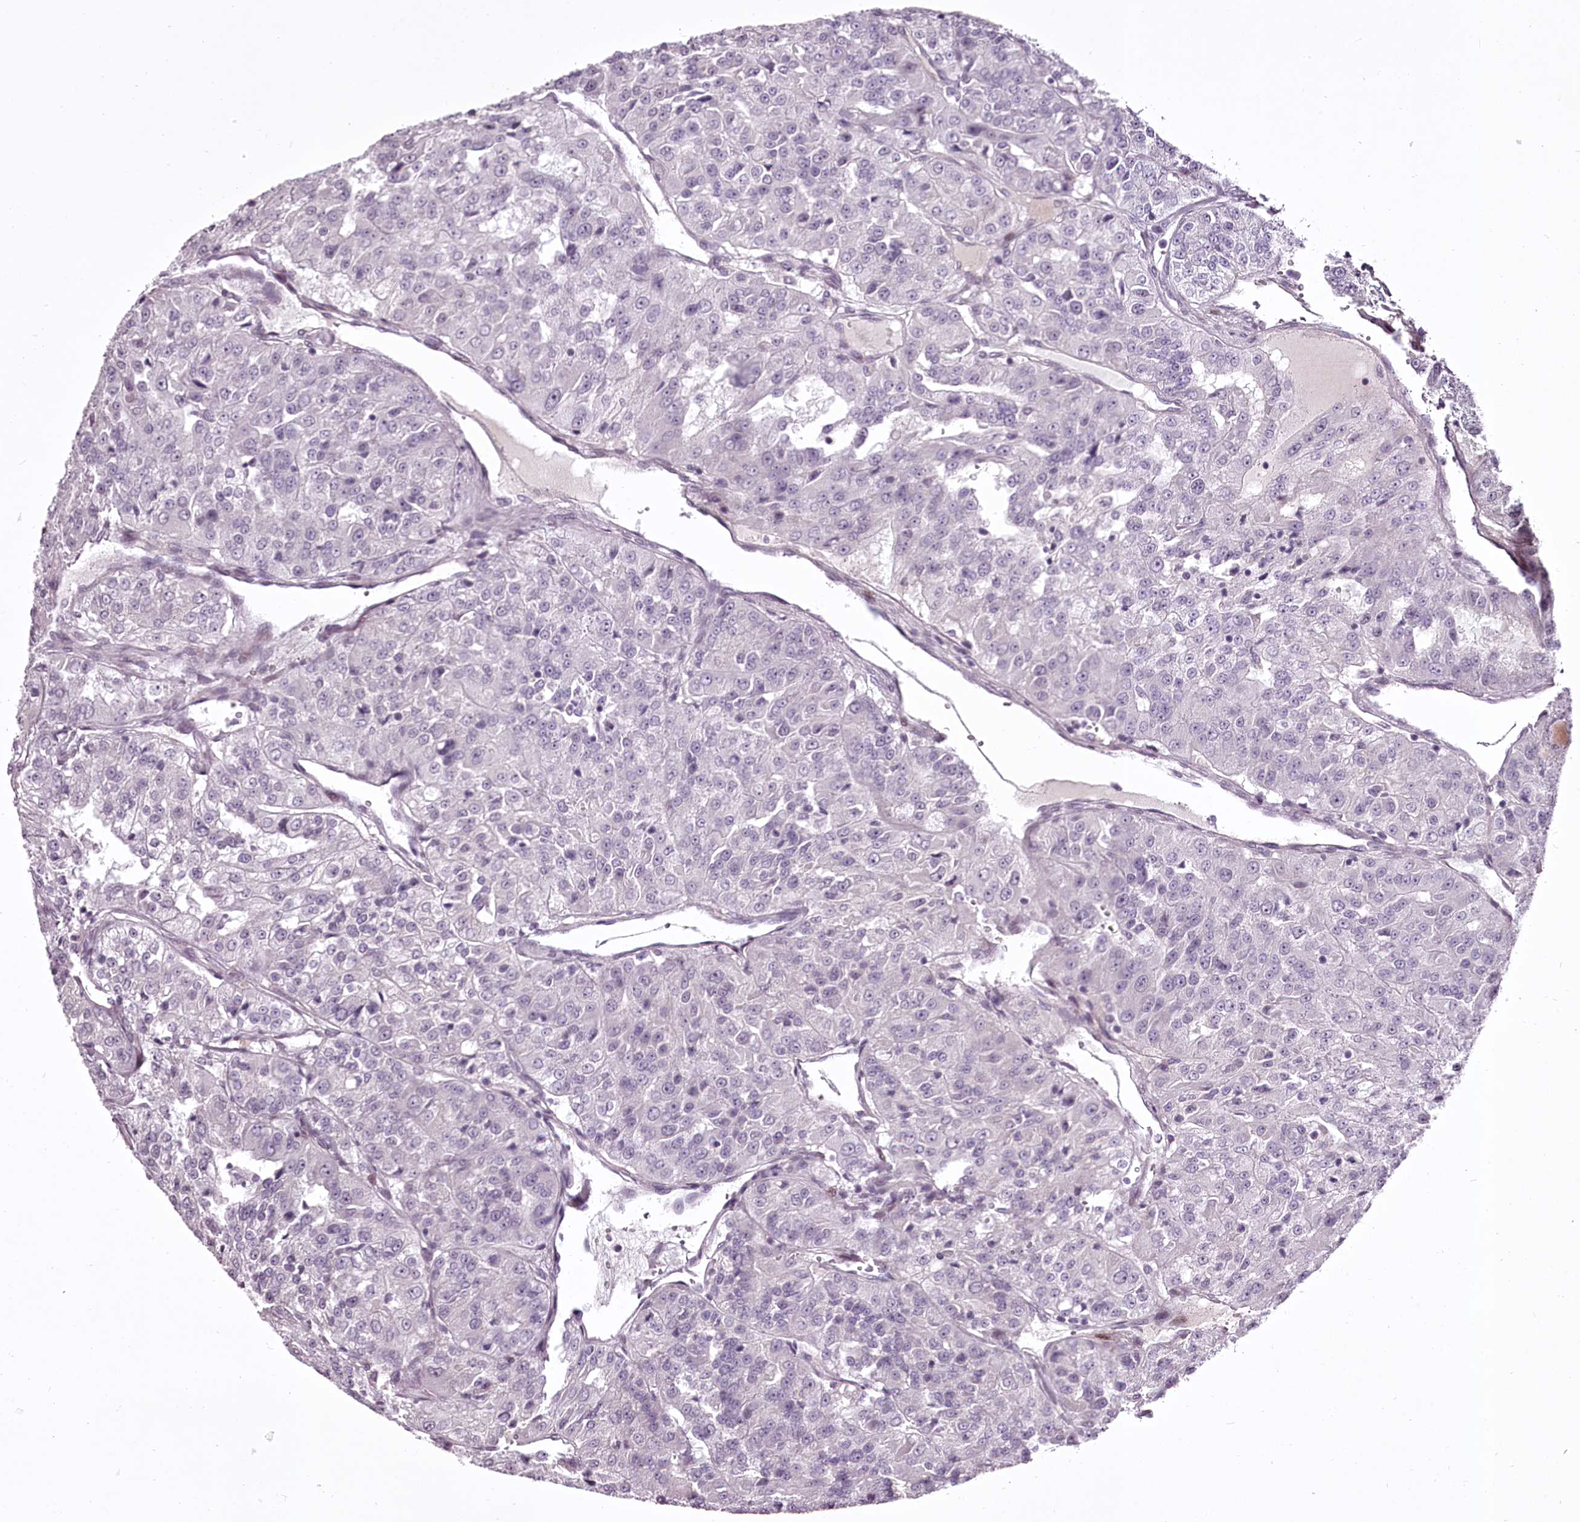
{"staining": {"intensity": "negative", "quantity": "none", "location": "none"}, "tissue": "renal cancer", "cell_type": "Tumor cells", "image_type": "cancer", "snomed": [{"axis": "morphology", "description": "Adenocarcinoma, NOS"}, {"axis": "topography", "description": "Kidney"}], "caption": "This histopathology image is of adenocarcinoma (renal) stained with immunohistochemistry (IHC) to label a protein in brown with the nuclei are counter-stained blue. There is no expression in tumor cells. (IHC, brightfield microscopy, high magnification).", "gene": "C1orf56", "patient": {"sex": "female", "age": 63}}